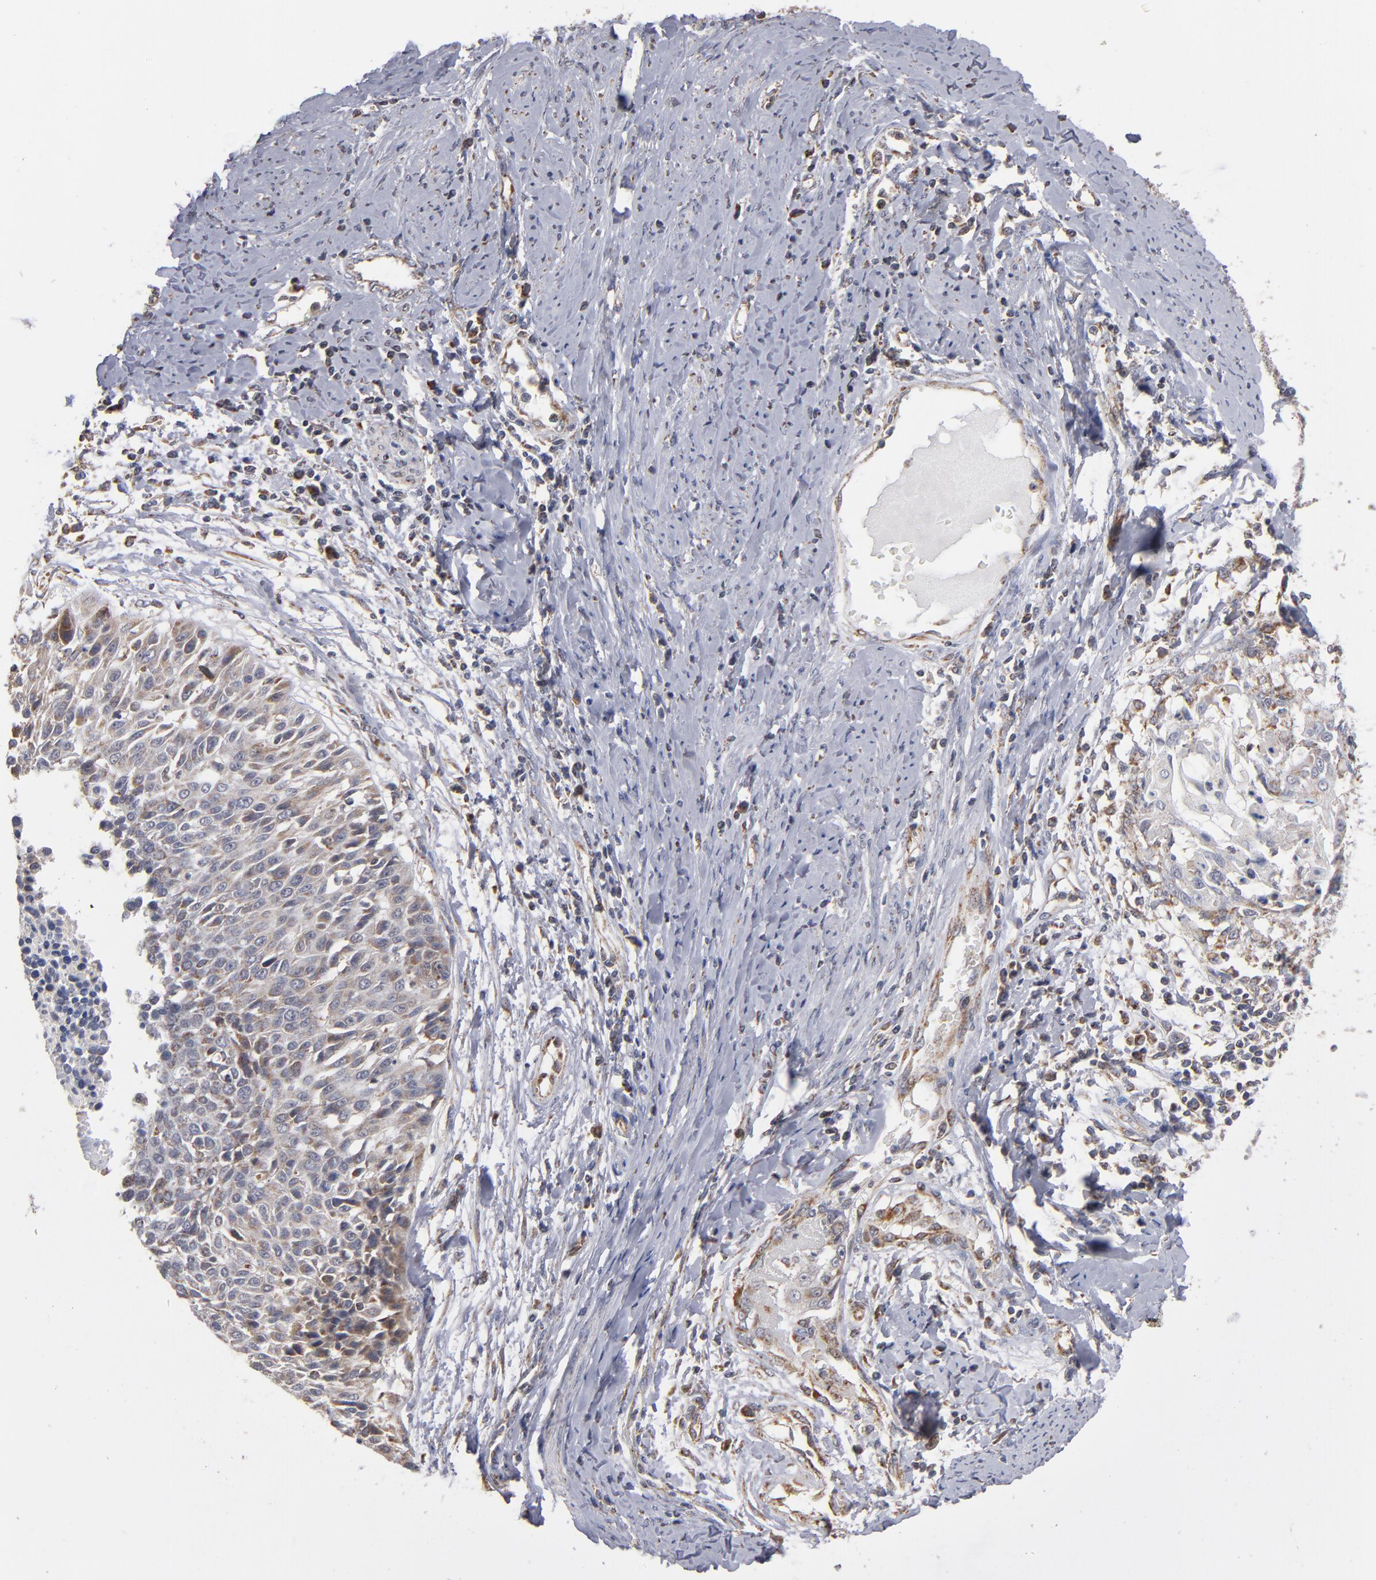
{"staining": {"intensity": "weak", "quantity": ">75%", "location": "cytoplasmic/membranous"}, "tissue": "cervical cancer", "cell_type": "Tumor cells", "image_type": "cancer", "snomed": [{"axis": "morphology", "description": "Squamous cell carcinoma, NOS"}, {"axis": "topography", "description": "Cervix"}], "caption": "Squamous cell carcinoma (cervical) stained with a brown dye shows weak cytoplasmic/membranous positive expression in approximately >75% of tumor cells.", "gene": "MIPOL1", "patient": {"sex": "female", "age": 64}}